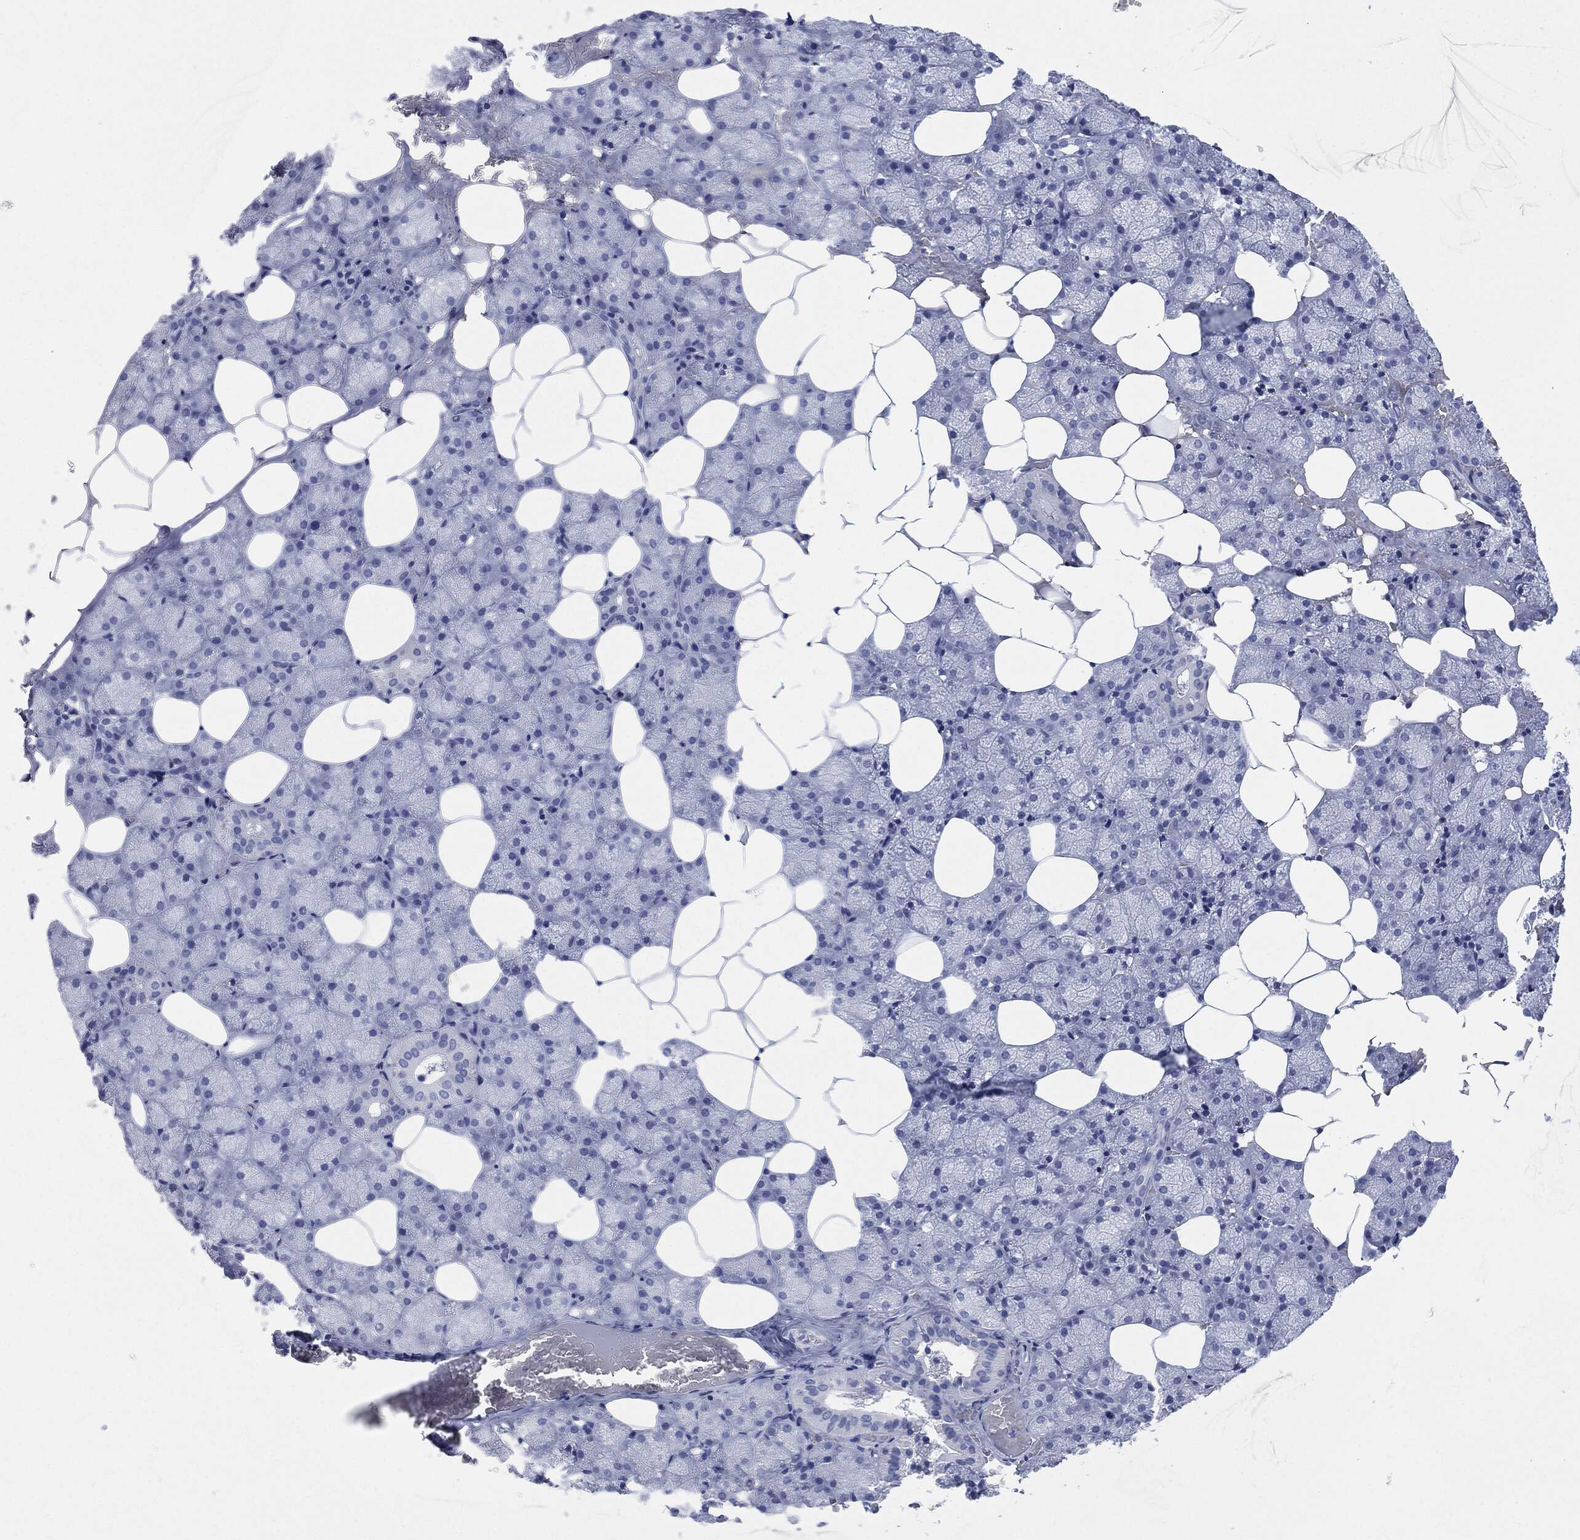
{"staining": {"intensity": "strong", "quantity": "<25%", "location": "cytoplasmic/membranous"}, "tissue": "salivary gland", "cell_type": "Glandular cells", "image_type": "normal", "snomed": [{"axis": "morphology", "description": "Normal tissue, NOS"}, {"axis": "topography", "description": "Salivary gland"}], "caption": "Unremarkable salivary gland reveals strong cytoplasmic/membranous positivity in about <25% of glandular cells, visualized by immunohistochemistry. Immunohistochemistry (ihc) stains the protein of interest in brown and the nuclei are stained blue.", "gene": "MUC16", "patient": {"sex": "male", "age": 38}}